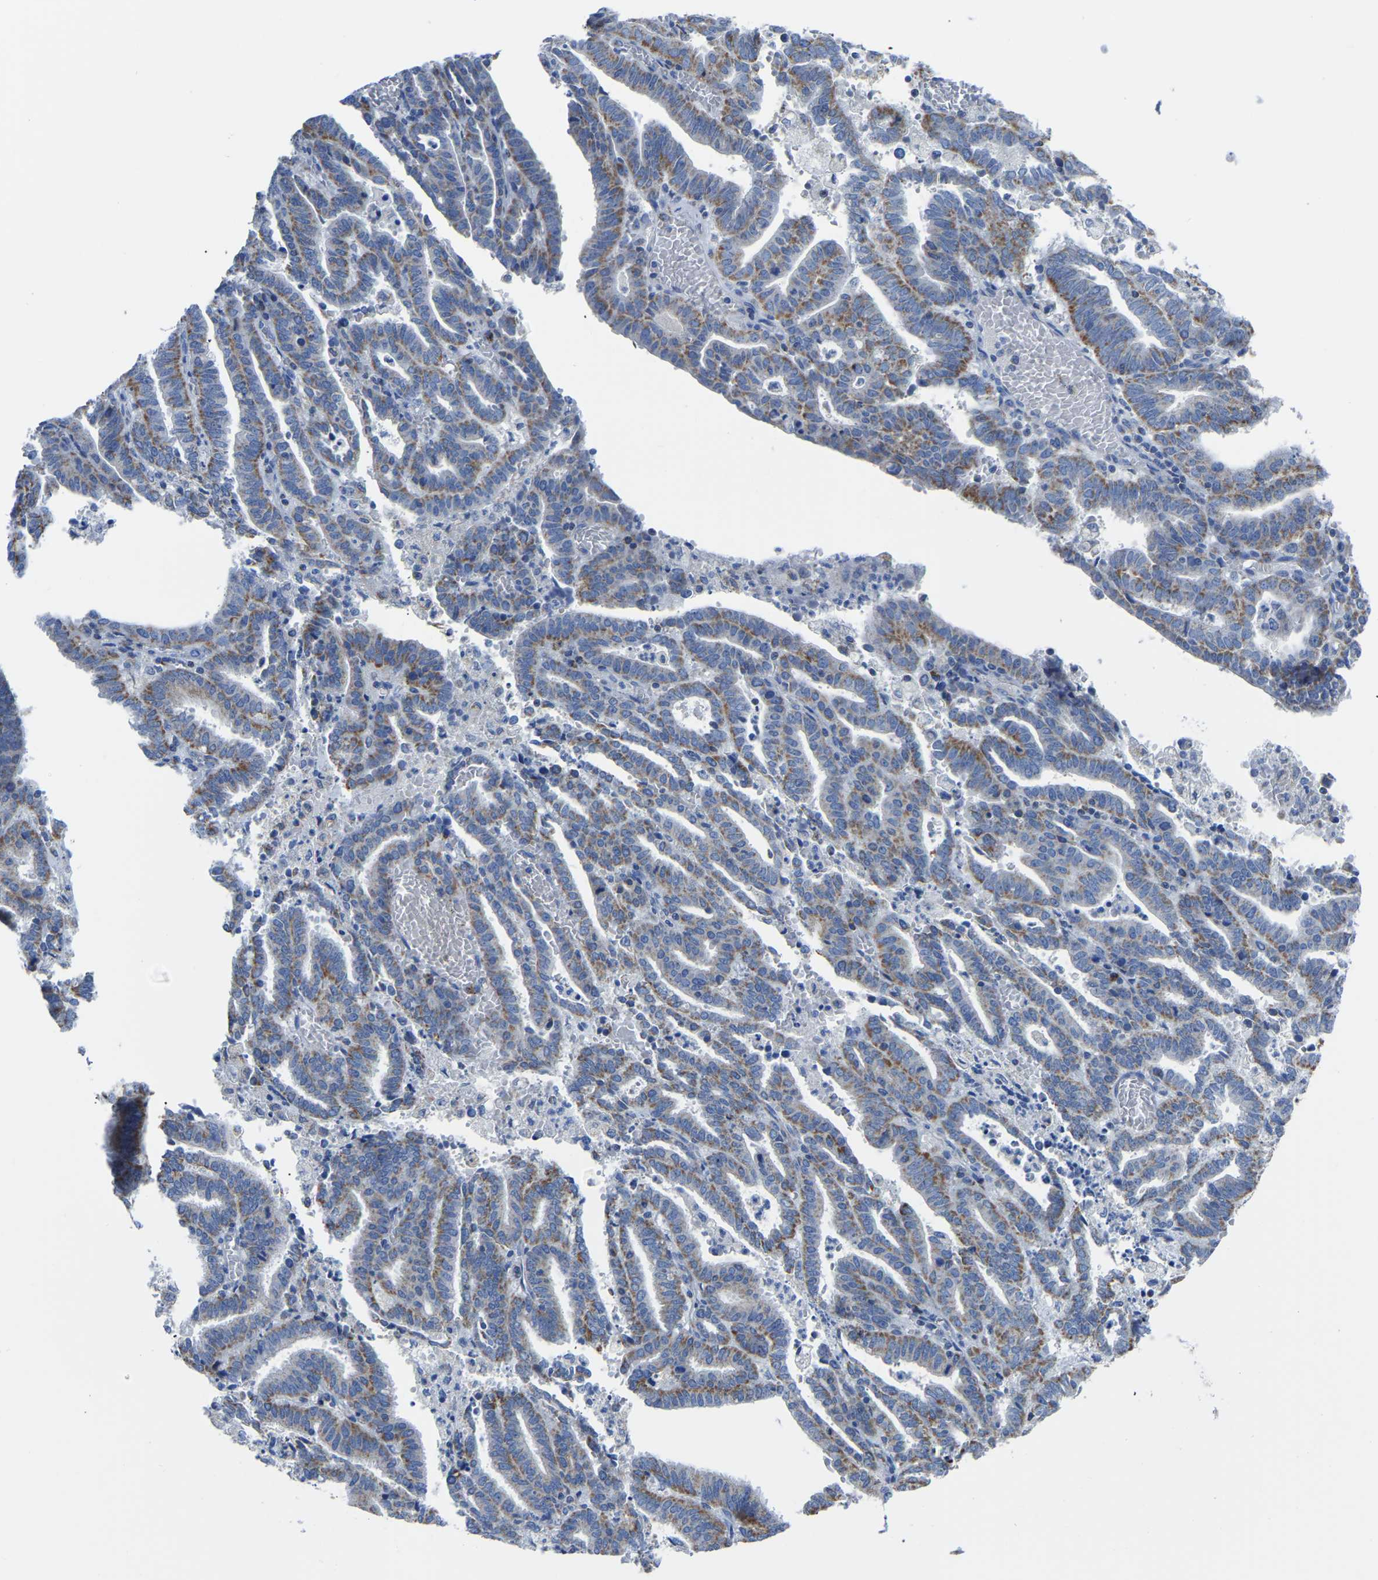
{"staining": {"intensity": "moderate", "quantity": ">75%", "location": "cytoplasmic/membranous"}, "tissue": "endometrial cancer", "cell_type": "Tumor cells", "image_type": "cancer", "snomed": [{"axis": "morphology", "description": "Adenocarcinoma, NOS"}, {"axis": "topography", "description": "Uterus"}], "caption": "Tumor cells demonstrate moderate cytoplasmic/membranous positivity in about >75% of cells in endometrial adenocarcinoma. (Stains: DAB in brown, nuclei in blue, Microscopy: brightfield microscopy at high magnification).", "gene": "ETFA", "patient": {"sex": "female", "age": 83}}